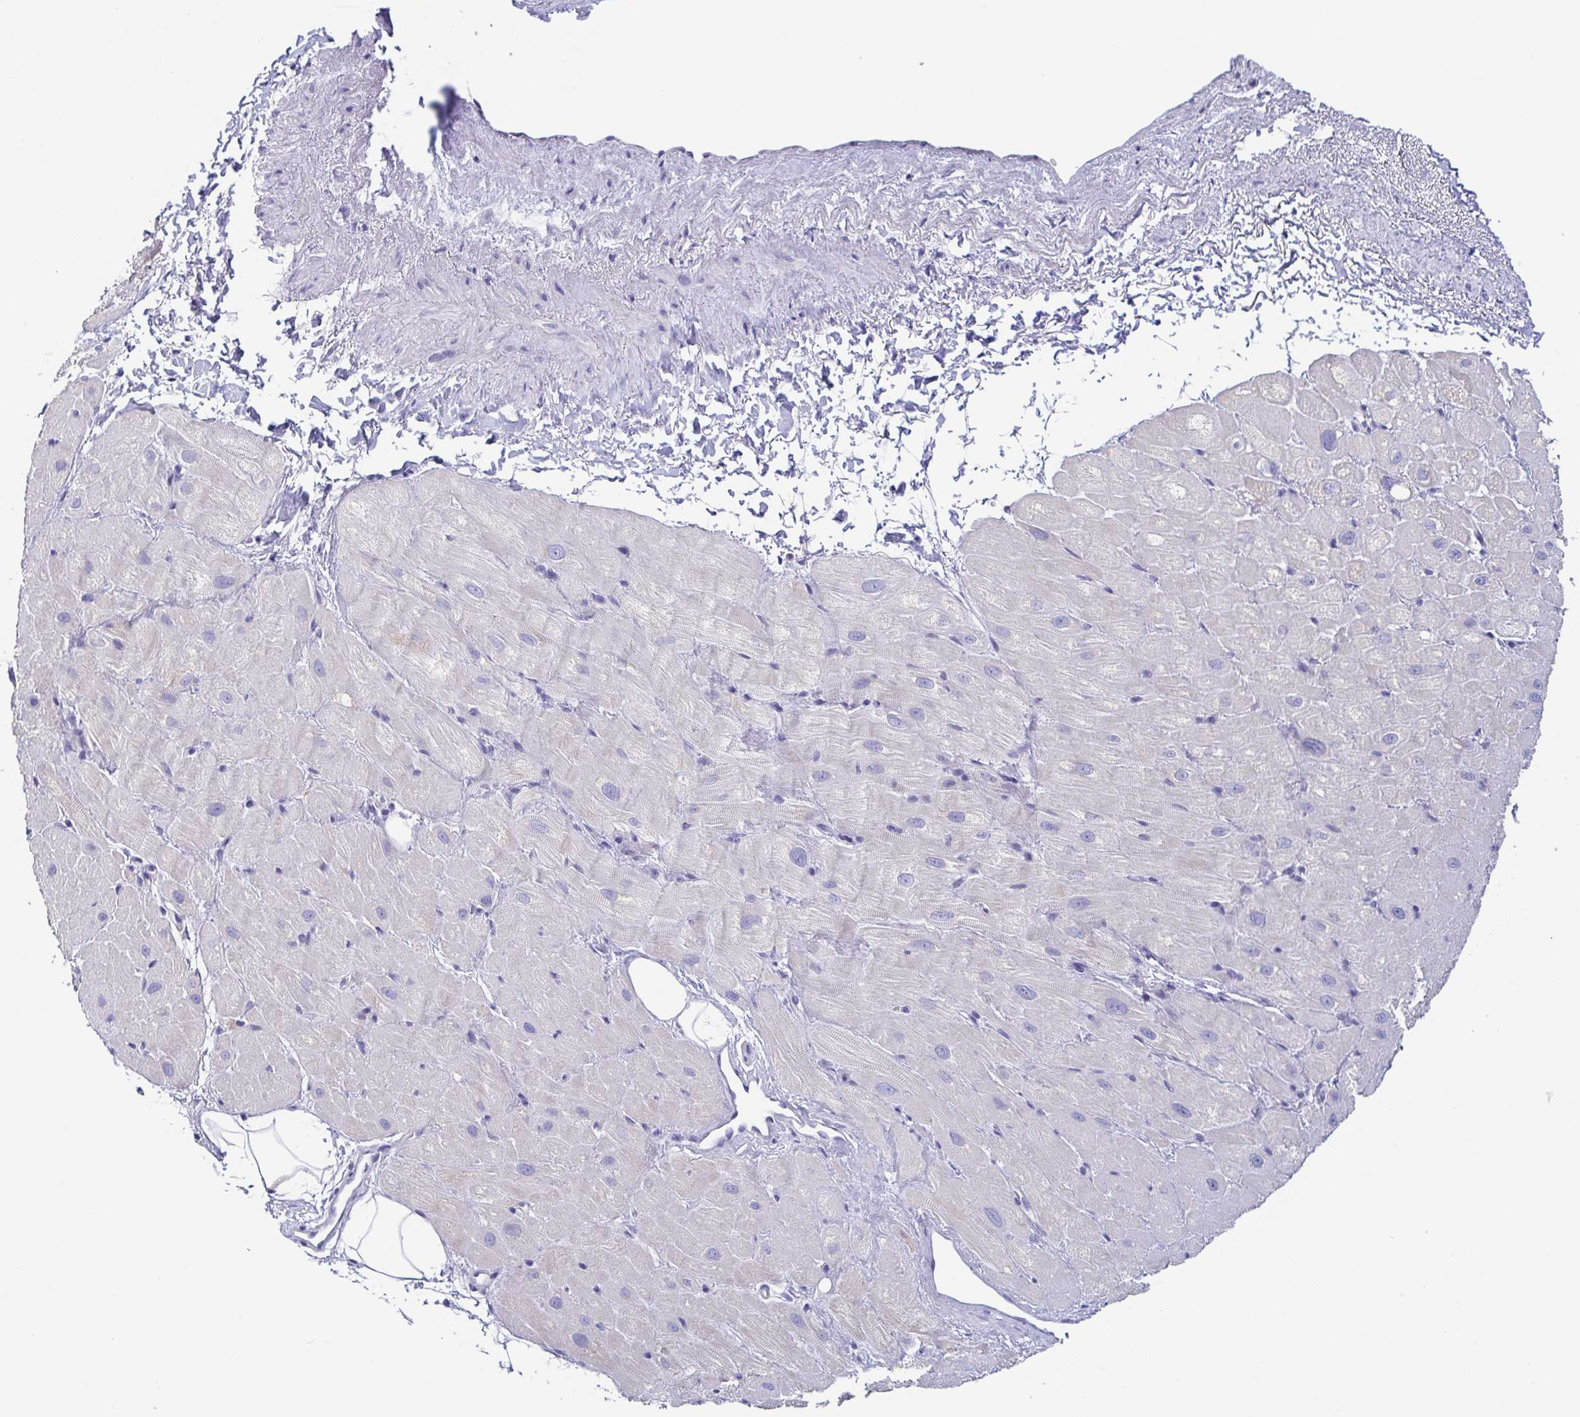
{"staining": {"intensity": "negative", "quantity": "none", "location": "none"}, "tissue": "heart muscle", "cell_type": "Cardiomyocytes", "image_type": "normal", "snomed": [{"axis": "morphology", "description": "Normal tissue, NOS"}, {"axis": "topography", "description": "Heart"}], "caption": "DAB immunohistochemical staining of benign heart muscle shows no significant positivity in cardiomyocytes.", "gene": "PRR27", "patient": {"sex": "male", "age": 62}}